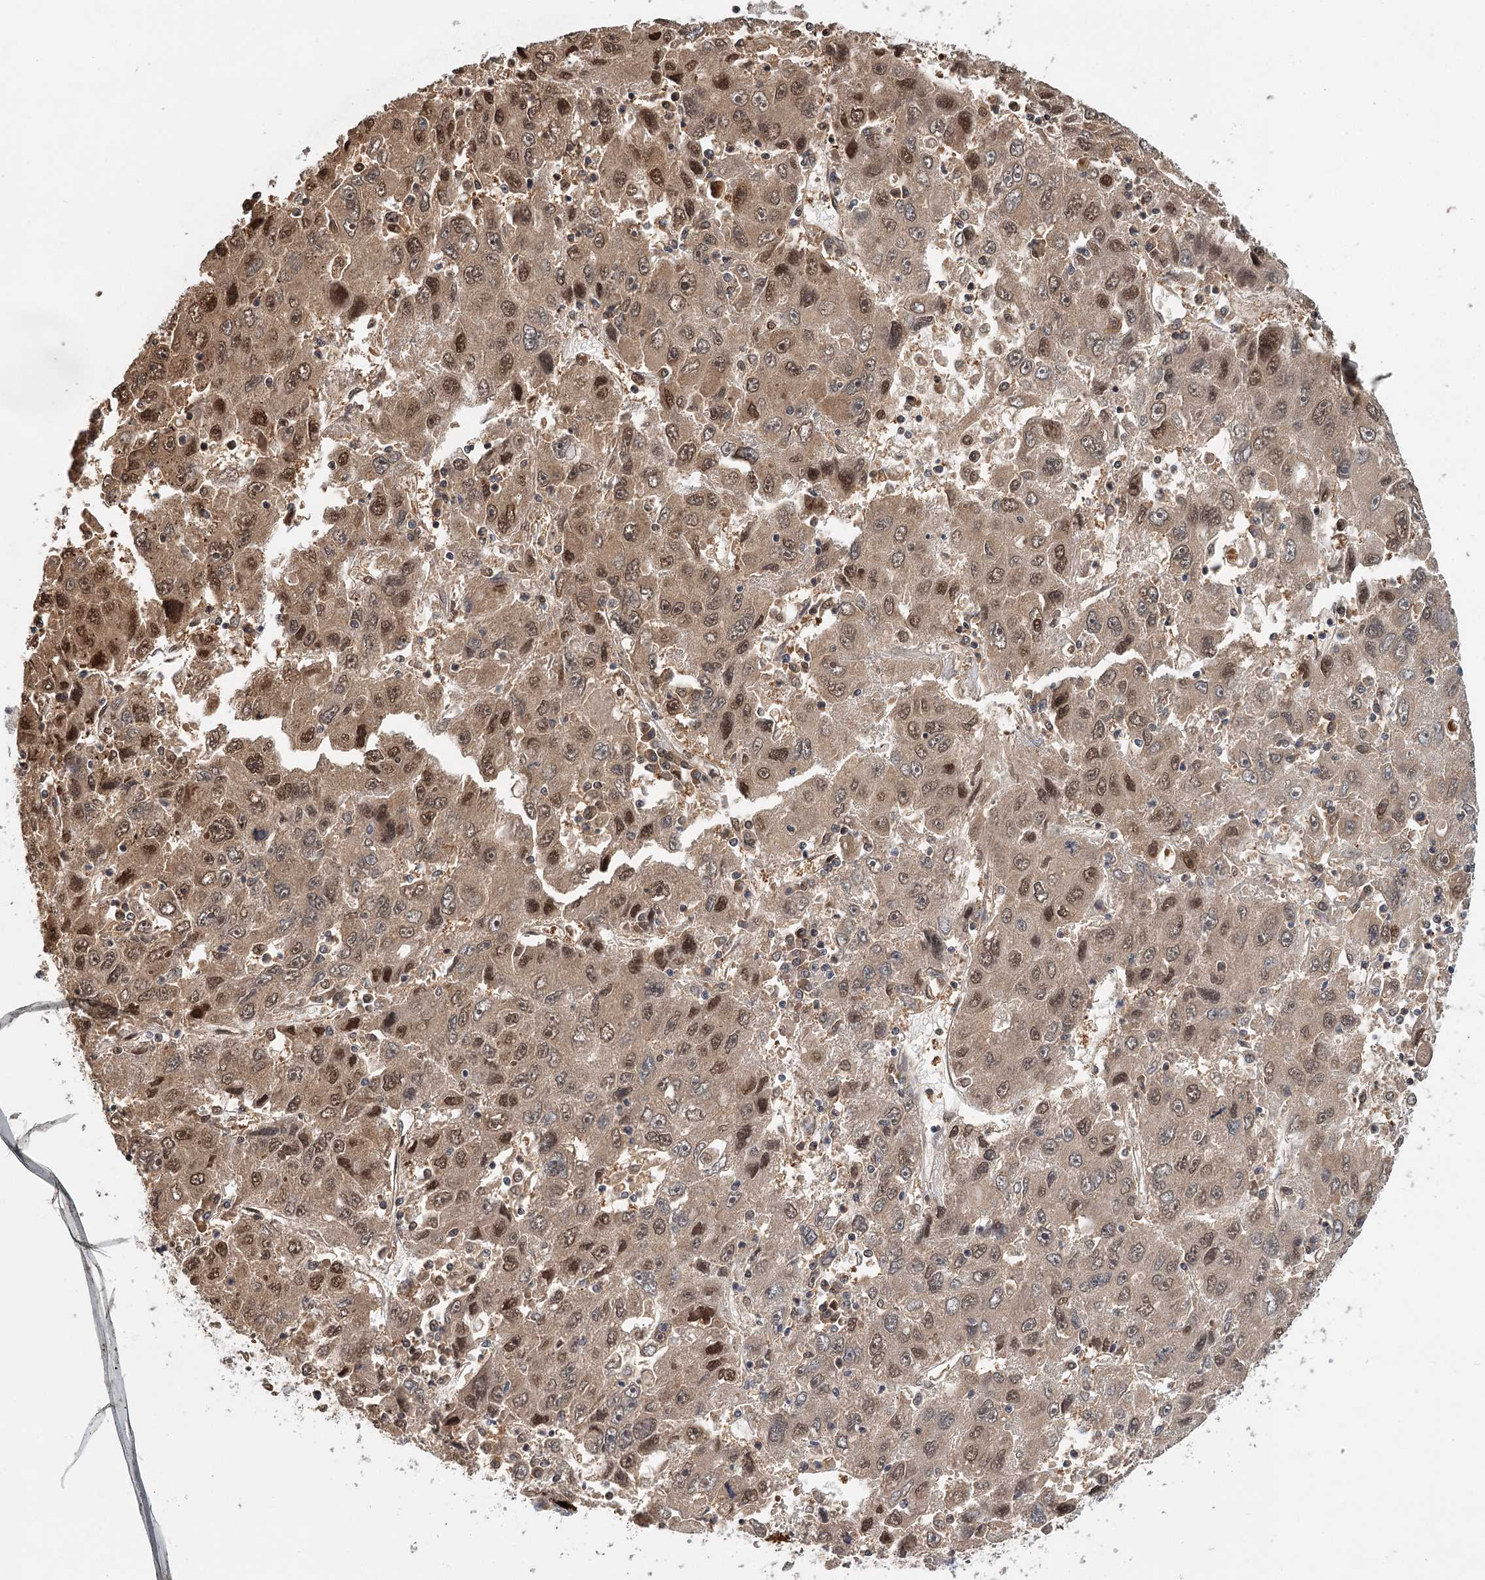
{"staining": {"intensity": "weak", "quantity": ">75%", "location": "nuclear"}, "tissue": "liver cancer", "cell_type": "Tumor cells", "image_type": "cancer", "snomed": [{"axis": "morphology", "description": "Carcinoma, Hepatocellular, NOS"}, {"axis": "topography", "description": "Liver"}], "caption": "Weak nuclear protein staining is identified in approximately >75% of tumor cells in liver cancer (hepatocellular carcinoma).", "gene": "N6AMT1", "patient": {"sex": "male", "age": 49}}